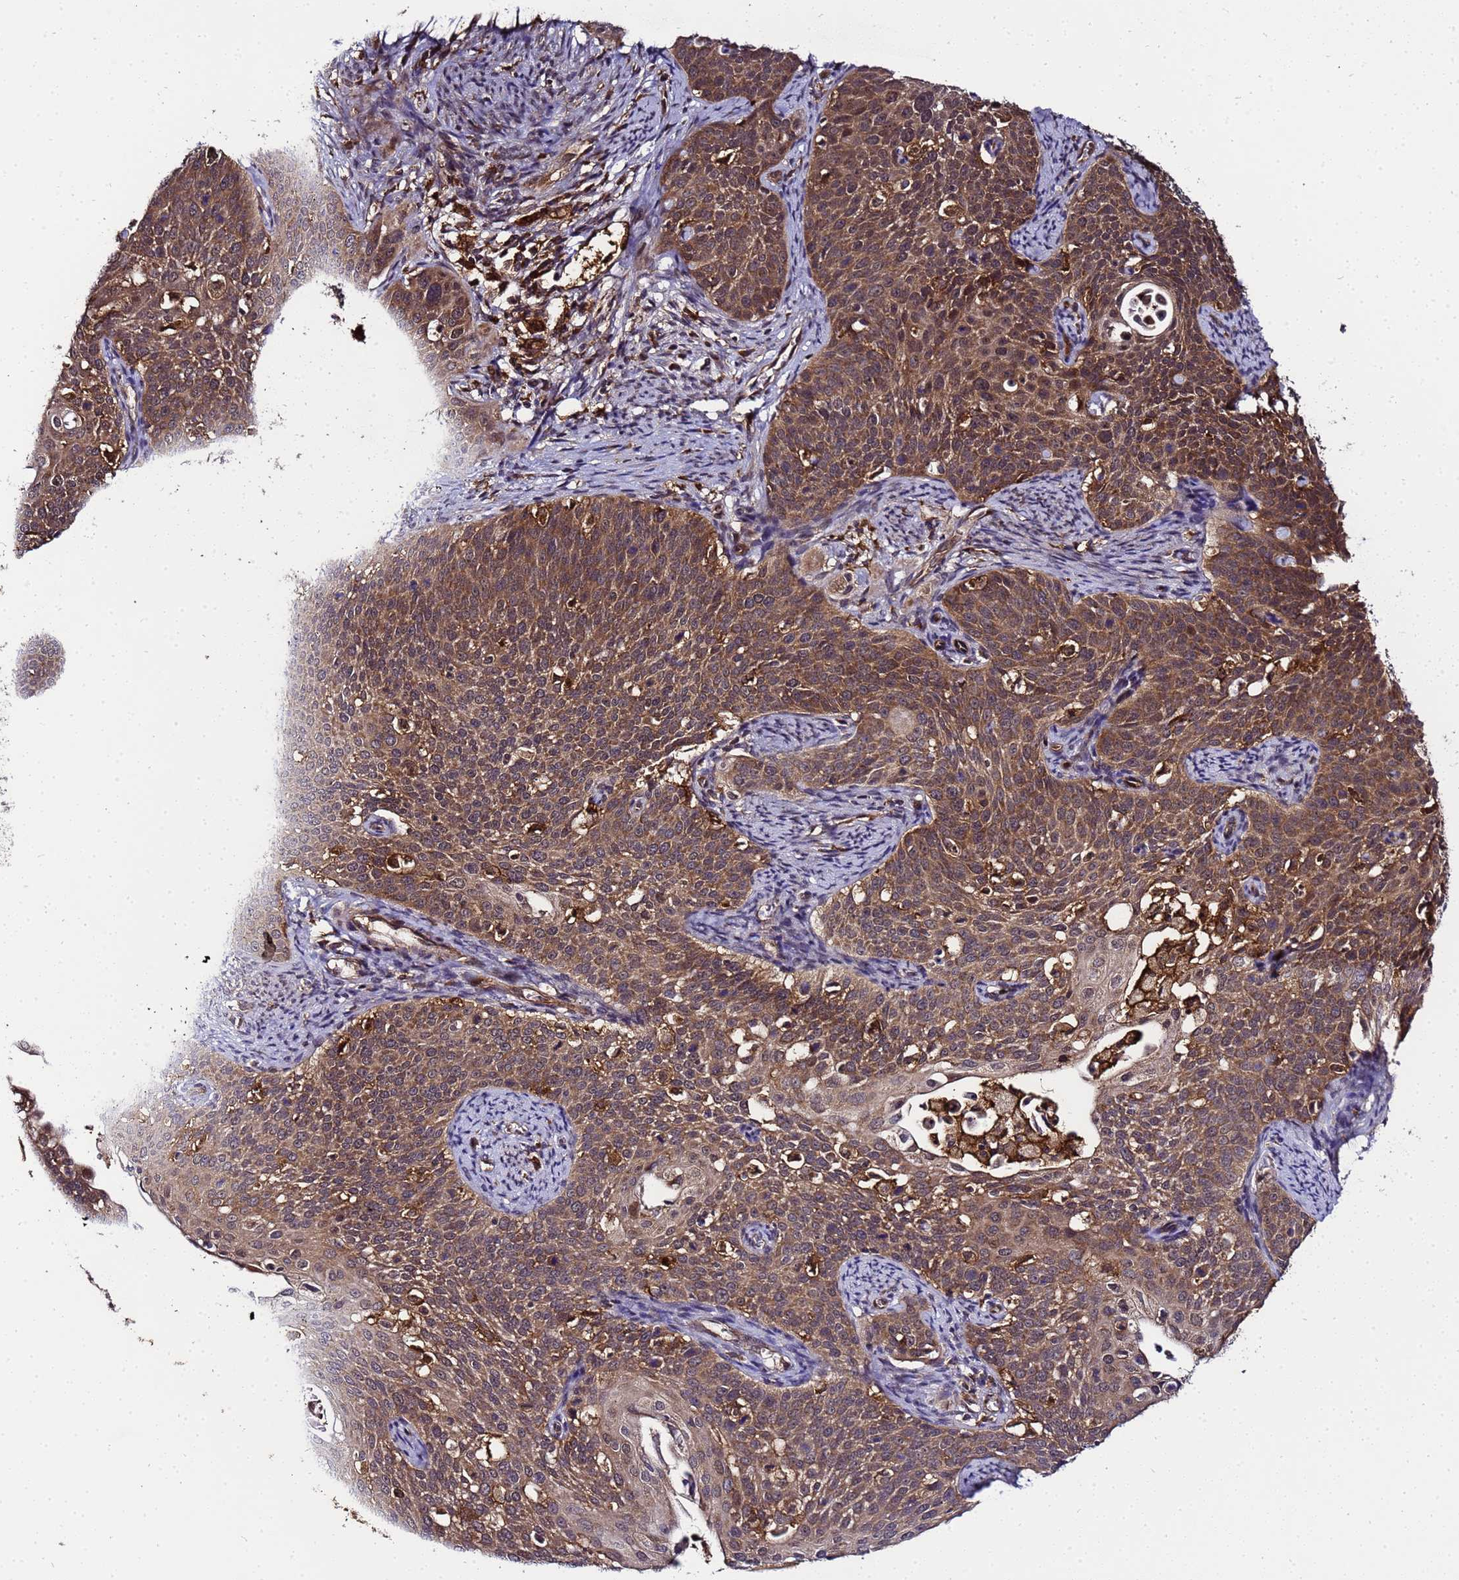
{"staining": {"intensity": "moderate", "quantity": ">75%", "location": "cytoplasmic/membranous"}, "tissue": "cervical cancer", "cell_type": "Tumor cells", "image_type": "cancer", "snomed": [{"axis": "morphology", "description": "Squamous cell carcinoma, NOS"}, {"axis": "topography", "description": "Cervix"}], "caption": "A medium amount of moderate cytoplasmic/membranous positivity is present in about >75% of tumor cells in squamous cell carcinoma (cervical) tissue.", "gene": "TRABD", "patient": {"sex": "female", "age": 44}}